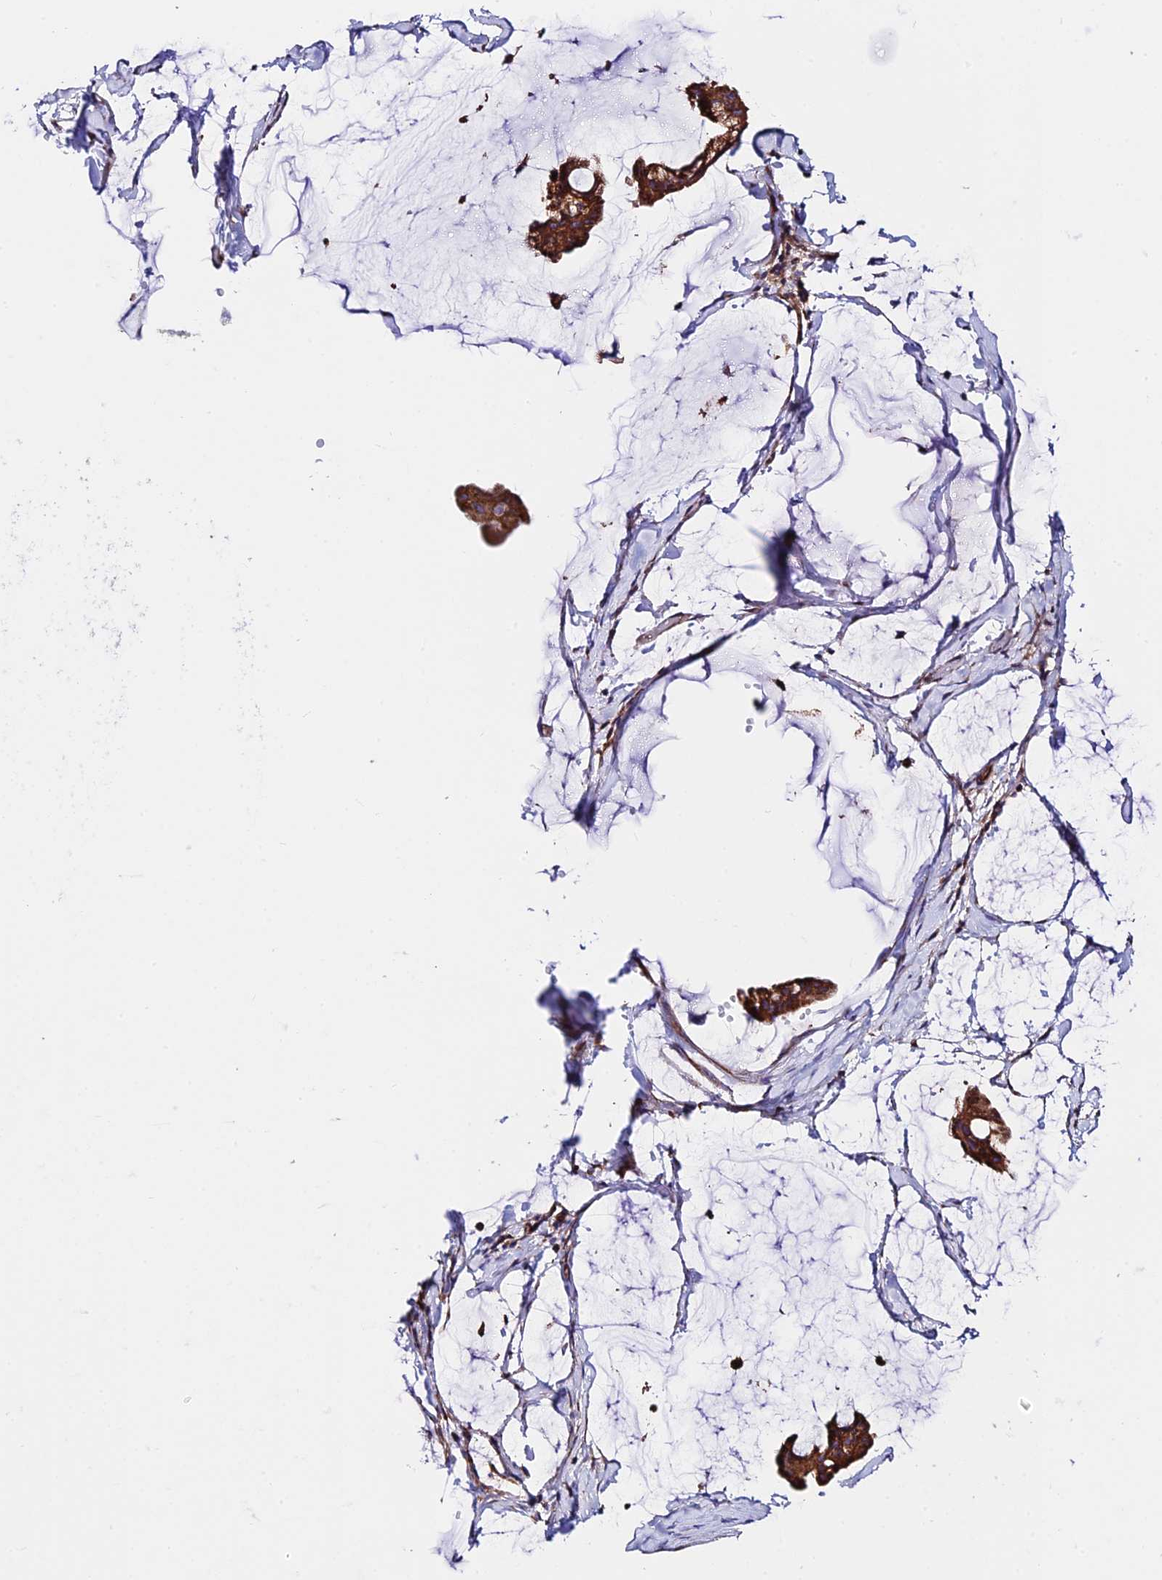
{"staining": {"intensity": "strong", "quantity": ">75%", "location": "cytoplasmic/membranous"}, "tissue": "ovarian cancer", "cell_type": "Tumor cells", "image_type": "cancer", "snomed": [{"axis": "morphology", "description": "Cystadenocarcinoma, mucinous, NOS"}, {"axis": "topography", "description": "Ovary"}], "caption": "Immunohistochemical staining of human mucinous cystadenocarcinoma (ovarian) reveals high levels of strong cytoplasmic/membranous staining in approximately >75% of tumor cells.", "gene": "VPS13C", "patient": {"sex": "female", "age": 73}}